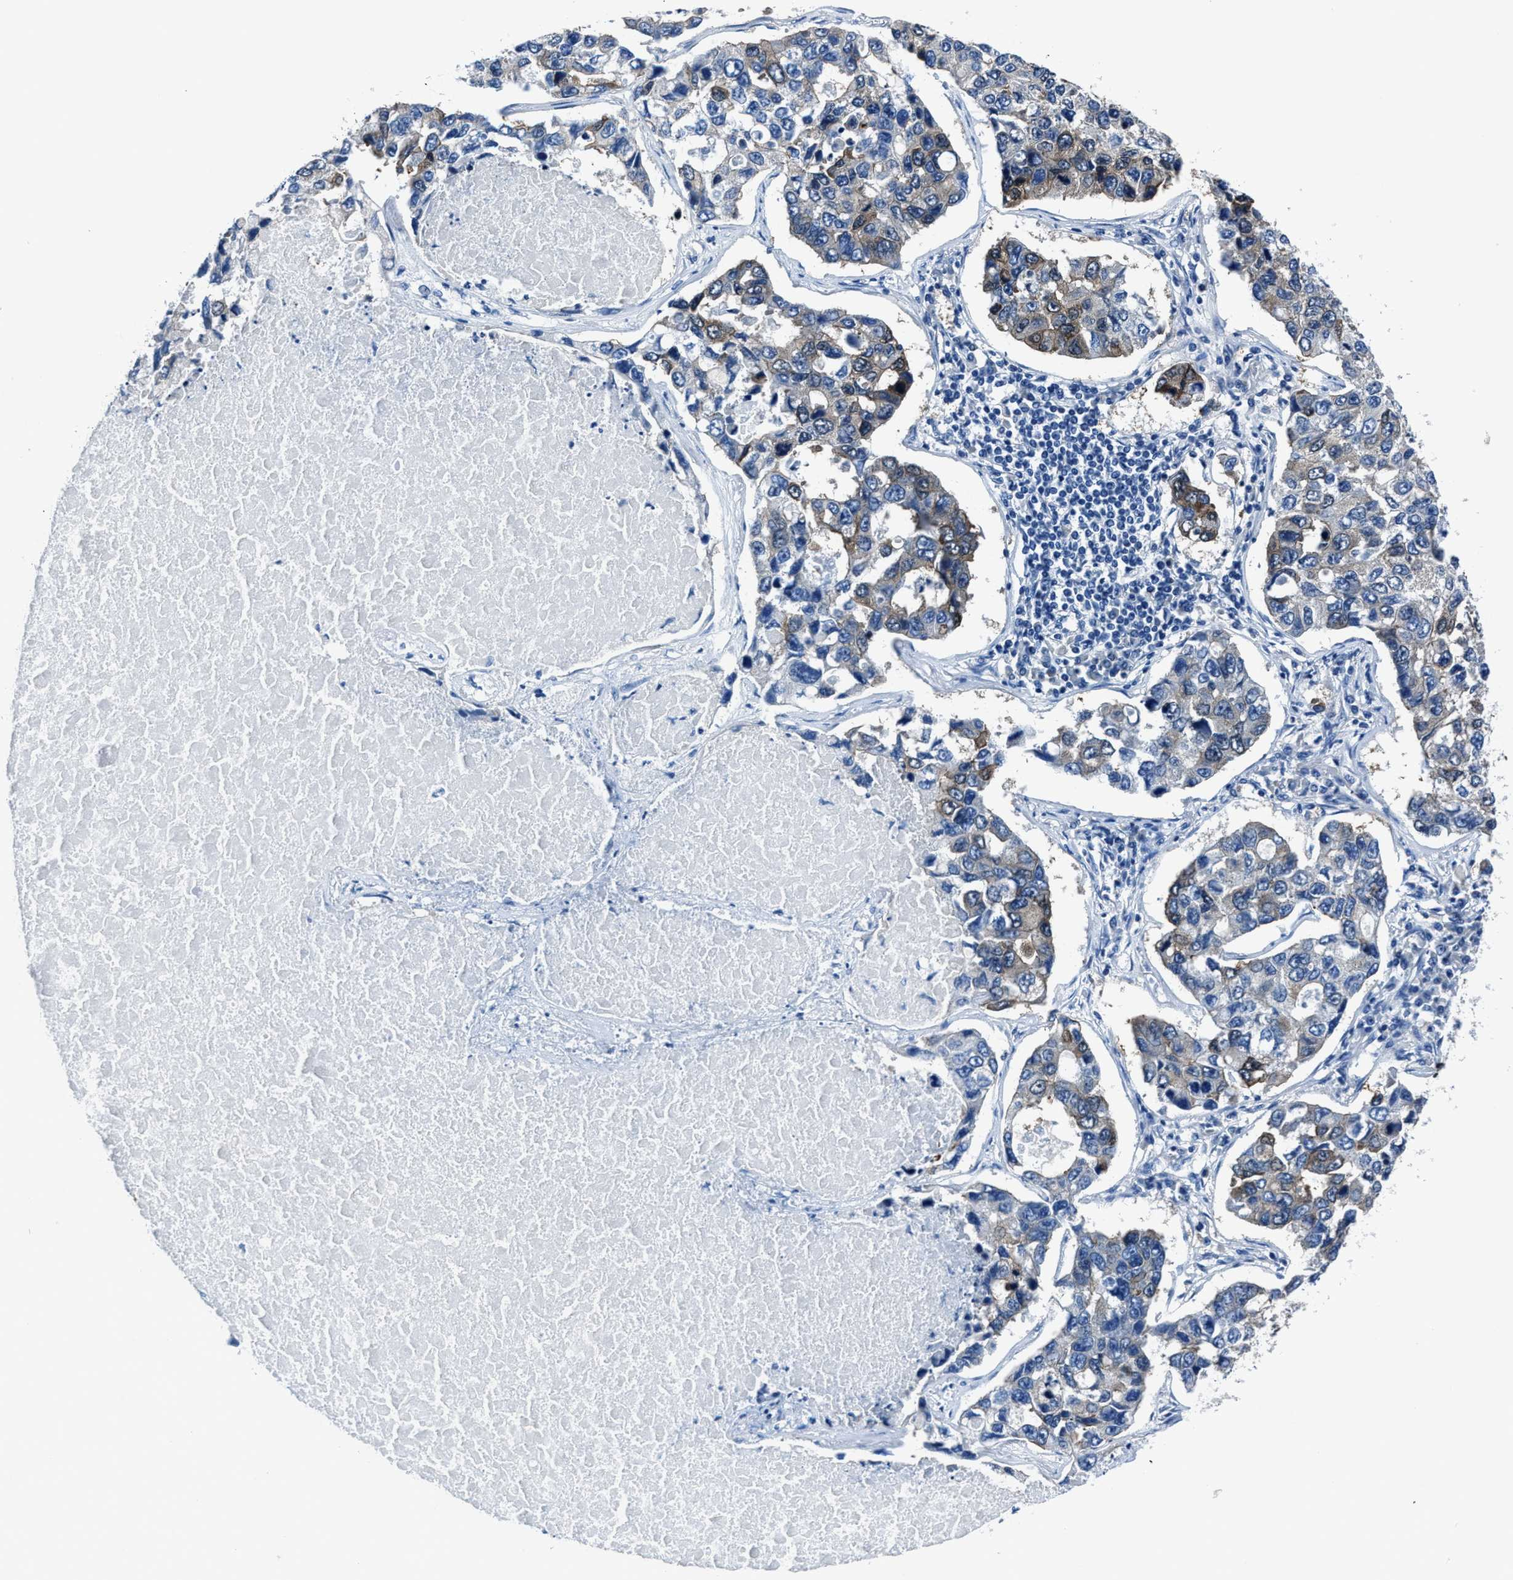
{"staining": {"intensity": "moderate", "quantity": "<25%", "location": "cytoplasmic/membranous"}, "tissue": "lung cancer", "cell_type": "Tumor cells", "image_type": "cancer", "snomed": [{"axis": "morphology", "description": "Adenocarcinoma, NOS"}, {"axis": "topography", "description": "Lung"}], "caption": "Lung adenocarcinoma stained for a protein (brown) reveals moderate cytoplasmic/membranous positive staining in approximately <25% of tumor cells.", "gene": "LMO7", "patient": {"sex": "male", "age": 64}}